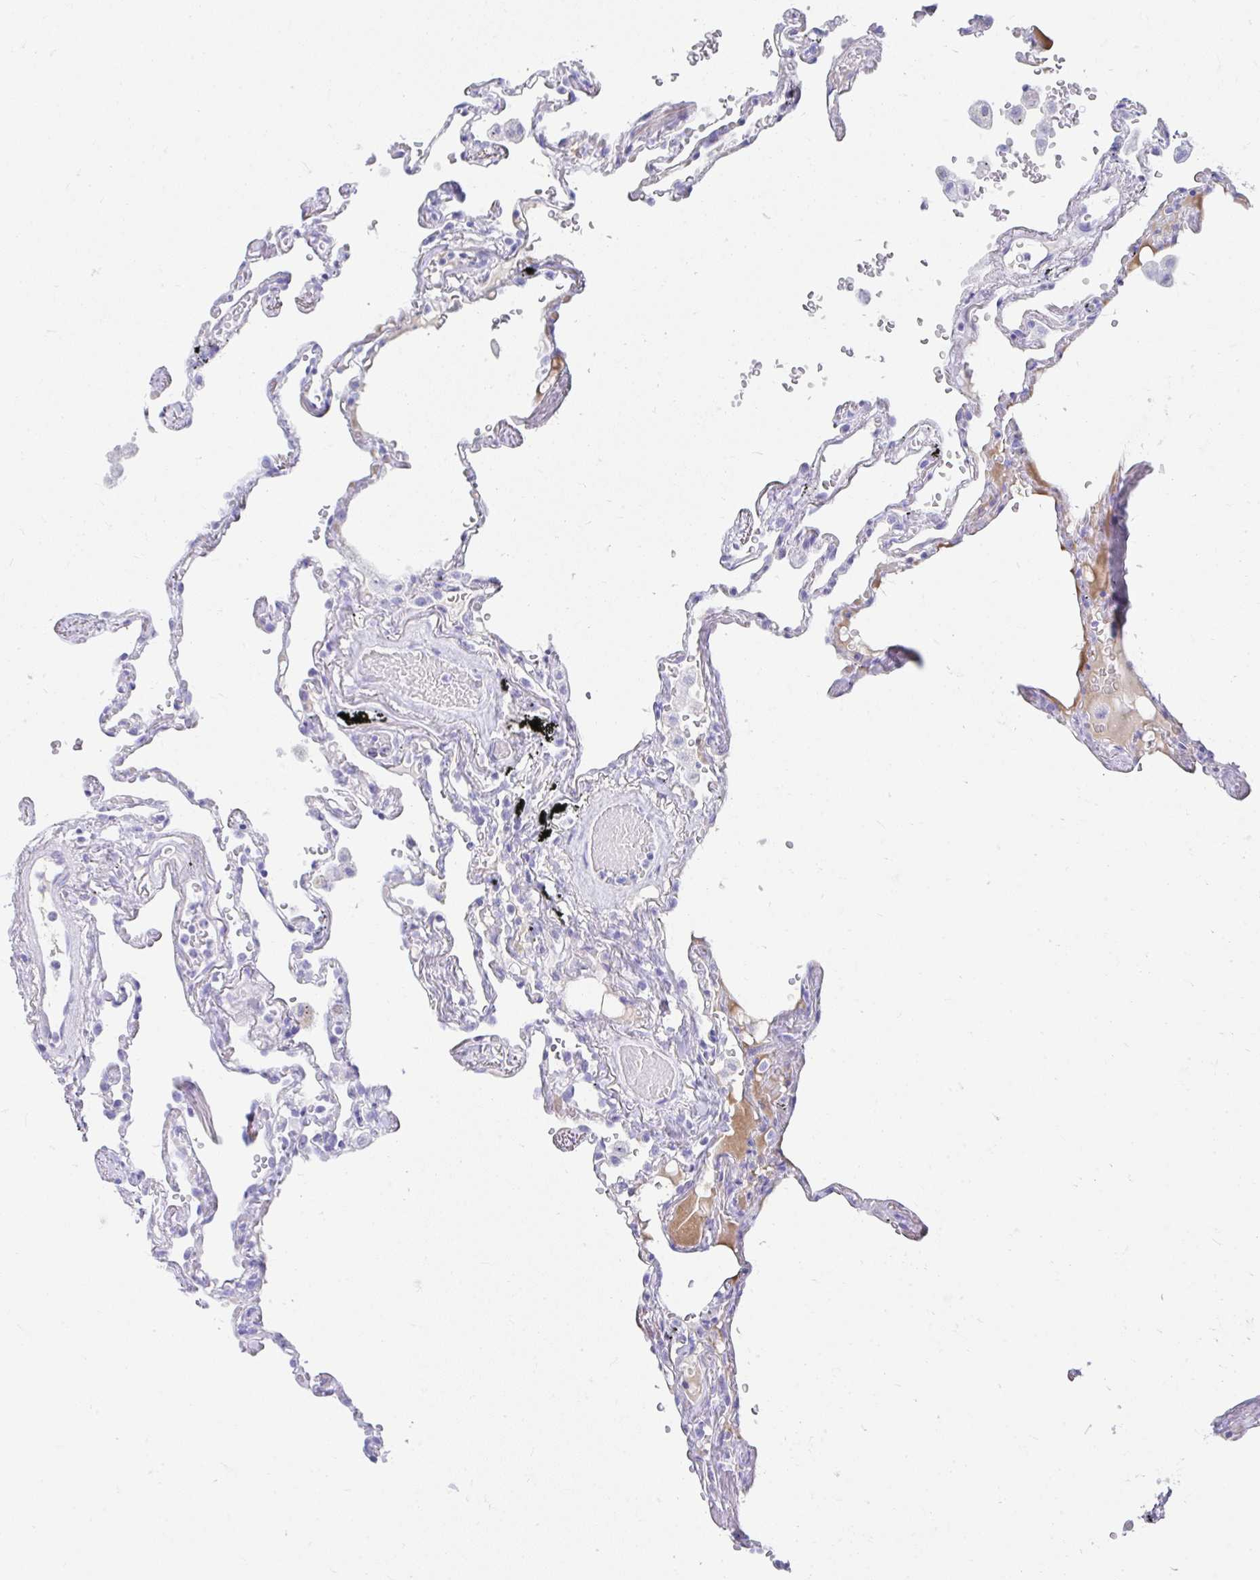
{"staining": {"intensity": "negative", "quantity": "none", "location": "none"}, "tissue": "lung", "cell_type": "Alveolar cells", "image_type": "normal", "snomed": [{"axis": "morphology", "description": "Normal tissue, NOS"}, {"axis": "topography", "description": "Lung"}], "caption": "High power microscopy micrograph of an immunohistochemistry (IHC) photomicrograph of unremarkable lung, revealing no significant positivity in alveolar cells.", "gene": "TNNT1", "patient": {"sex": "female", "age": 67}}